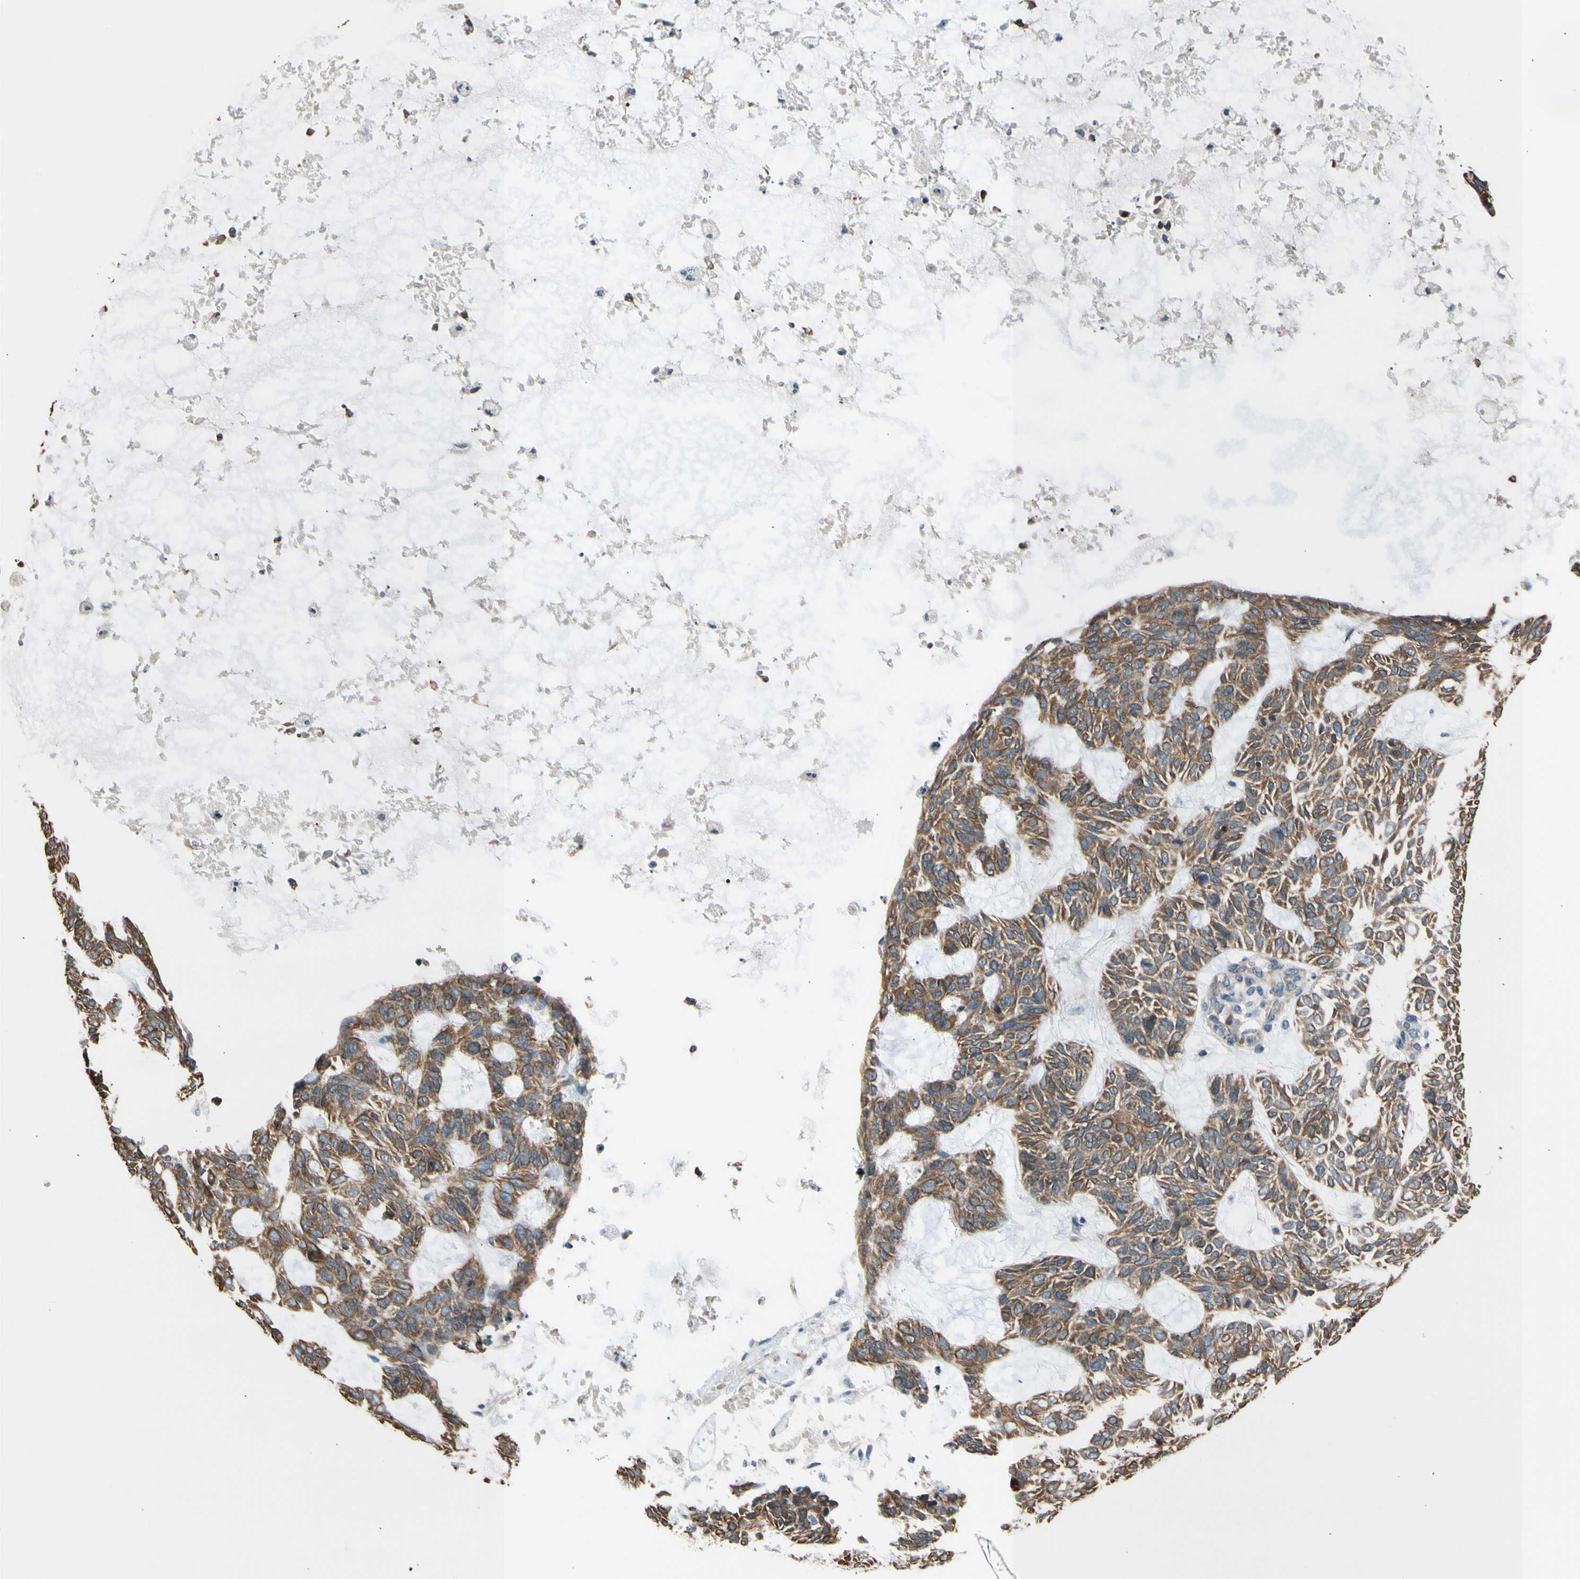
{"staining": {"intensity": "moderate", "quantity": ">75%", "location": "cytoplasmic/membranous"}, "tissue": "skin cancer", "cell_type": "Tumor cells", "image_type": "cancer", "snomed": [{"axis": "morphology", "description": "Basal cell carcinoma"}, {"axis": "topography", "description": "Skin"}], "caption": "A micrograph showing moderate cytoplasmic/membranous expression in approximately >75% of tumor cells in basal cell carcinoma (skin), as visualized by brown immunohistochemical staining.", "gene": "ZNF184", "patient": {"sex": "male", "age": 87}}